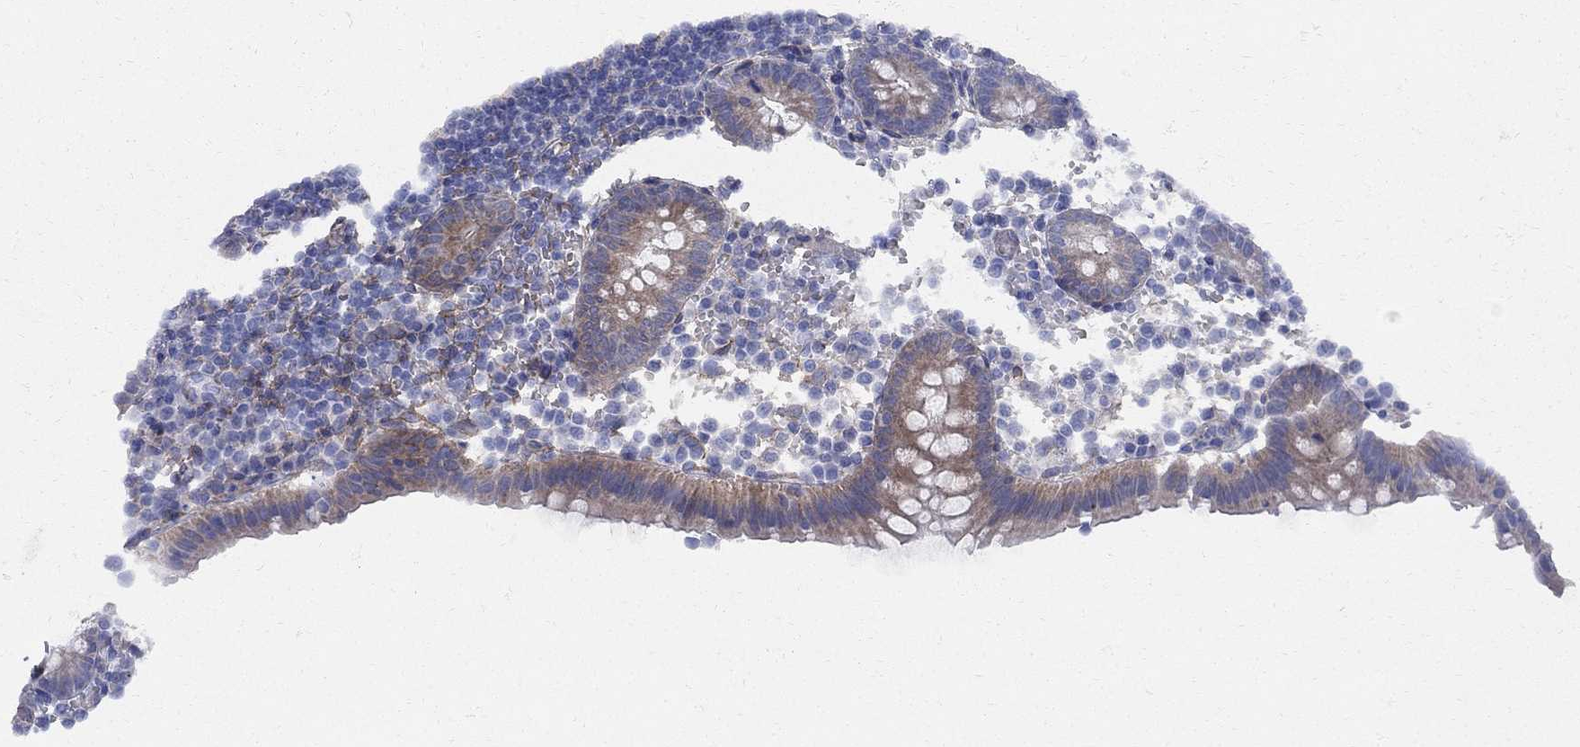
{"staining": {"intensity": "weak", "quantity": ">75%", "location": "cytoplasmic/membranous"}, "tissue": "appendix", "cell_type": "Glandular cells", "image_type": "normal", "snomed": [{"axis": "morphology", "description": "Normal tissue, NOS"}, {"axis": "topography", "description": "Appendix"}], "caption": "This image displays immunohistochemistry (IHC) staining of unremarkable human appendix, with low weak cytoplasmic/membranous expression in approximately >75% of glandular cells.", "gene": "SEPTIN8", "patient": {"sex": "female", "age": 40}}